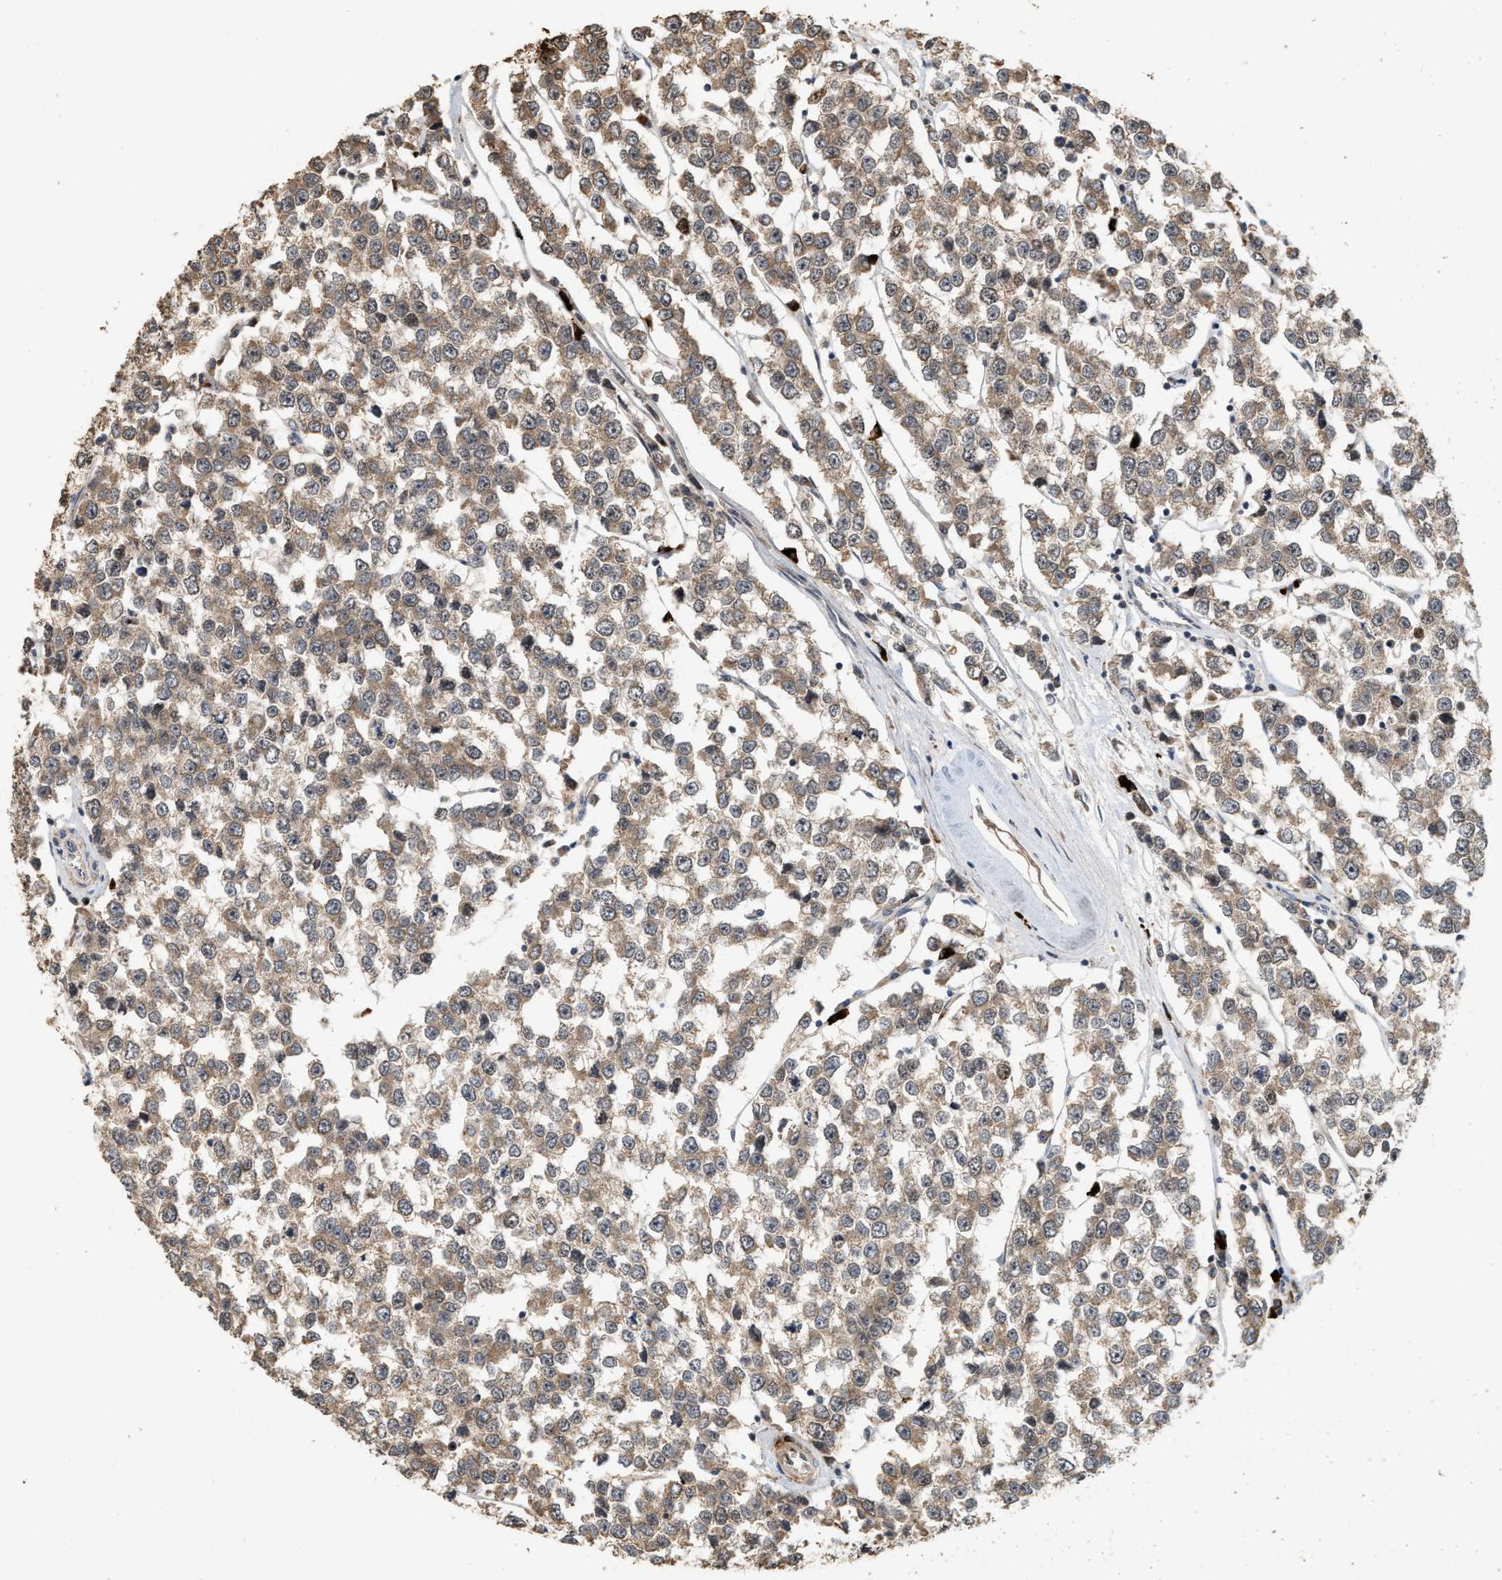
{"staining": {"intensity": "moderate", "quantity": ">75%", "location": "cytoplasmic/membranous"}, "tissue": "testis cancer", "cell_type": "Tumor cells", "image_type": "cancer", "snomed": [{"axis": "morphology", "description": "Seminoma, NOS"}, {"axis": "morphology", "description": "Carcinoma, Embryonal, NOS"}, {"axis": "topography", "description": "Testis"}], "caption": "Testis cancer (embryonal carcinoma) was stained to show a protein in brown. There is medium levels of moderate cytoplasmic/membranous expression in approximately >75% of tumor cells. (brown staining indicates protein expression, while blue staining denotes nuclei).", "gene": "ELP2", "patient": {"sex": "male", "age": 52}}